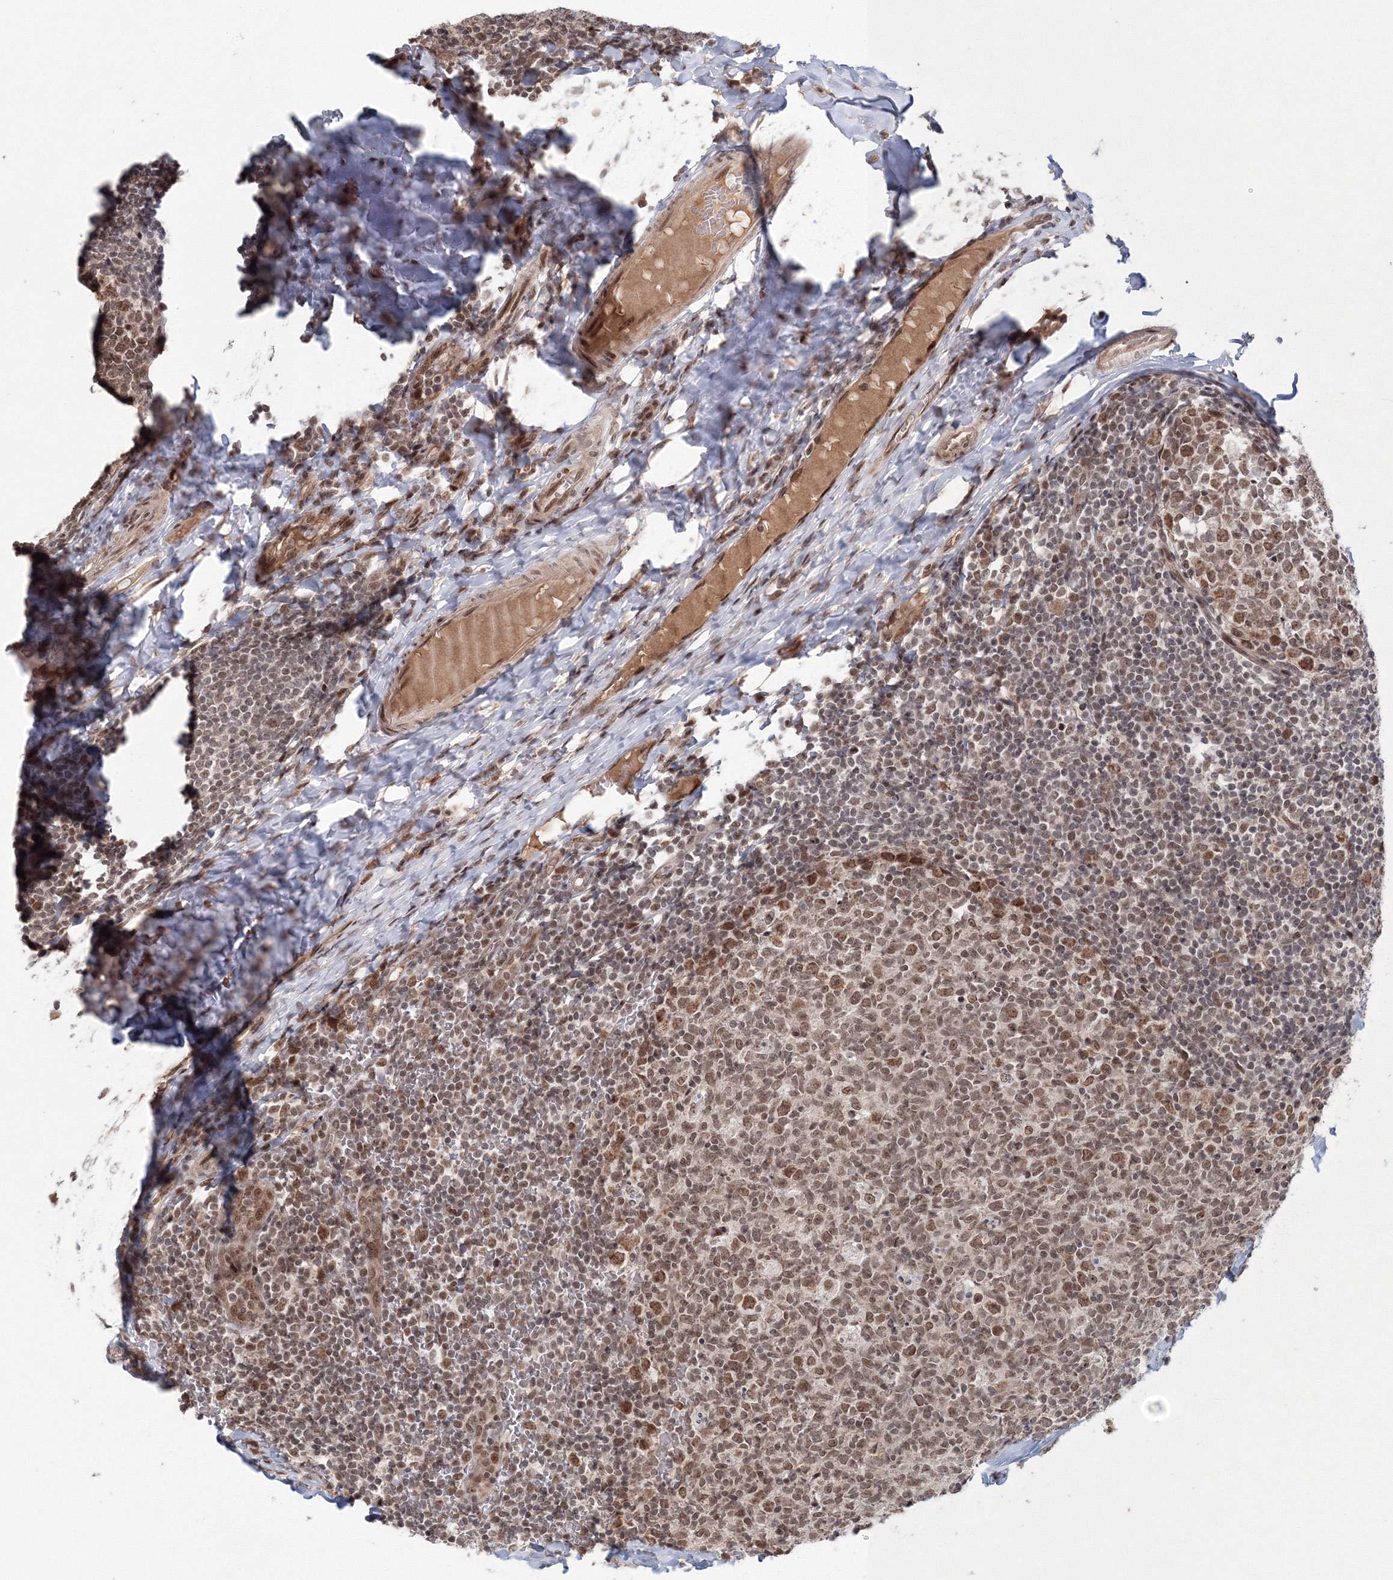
{"staining": {"intensity": "moderate", "quantity": ">75%", "location": "nuclear"}, "tissue": "tonsil", "cell_type": "Germinal center cells", "image_type": "normal", "snomed": [{"axis": "morphology", "description": "Normal tissue, NOS"}, {"axis": "topography", "description": "Tonsil"}], "caption": "Tonsil stained for a protein shows moderate nuclear positivity in germinal center cells.", "gene": "NOA1", "patient": {"sex": "female", "age": 19}}